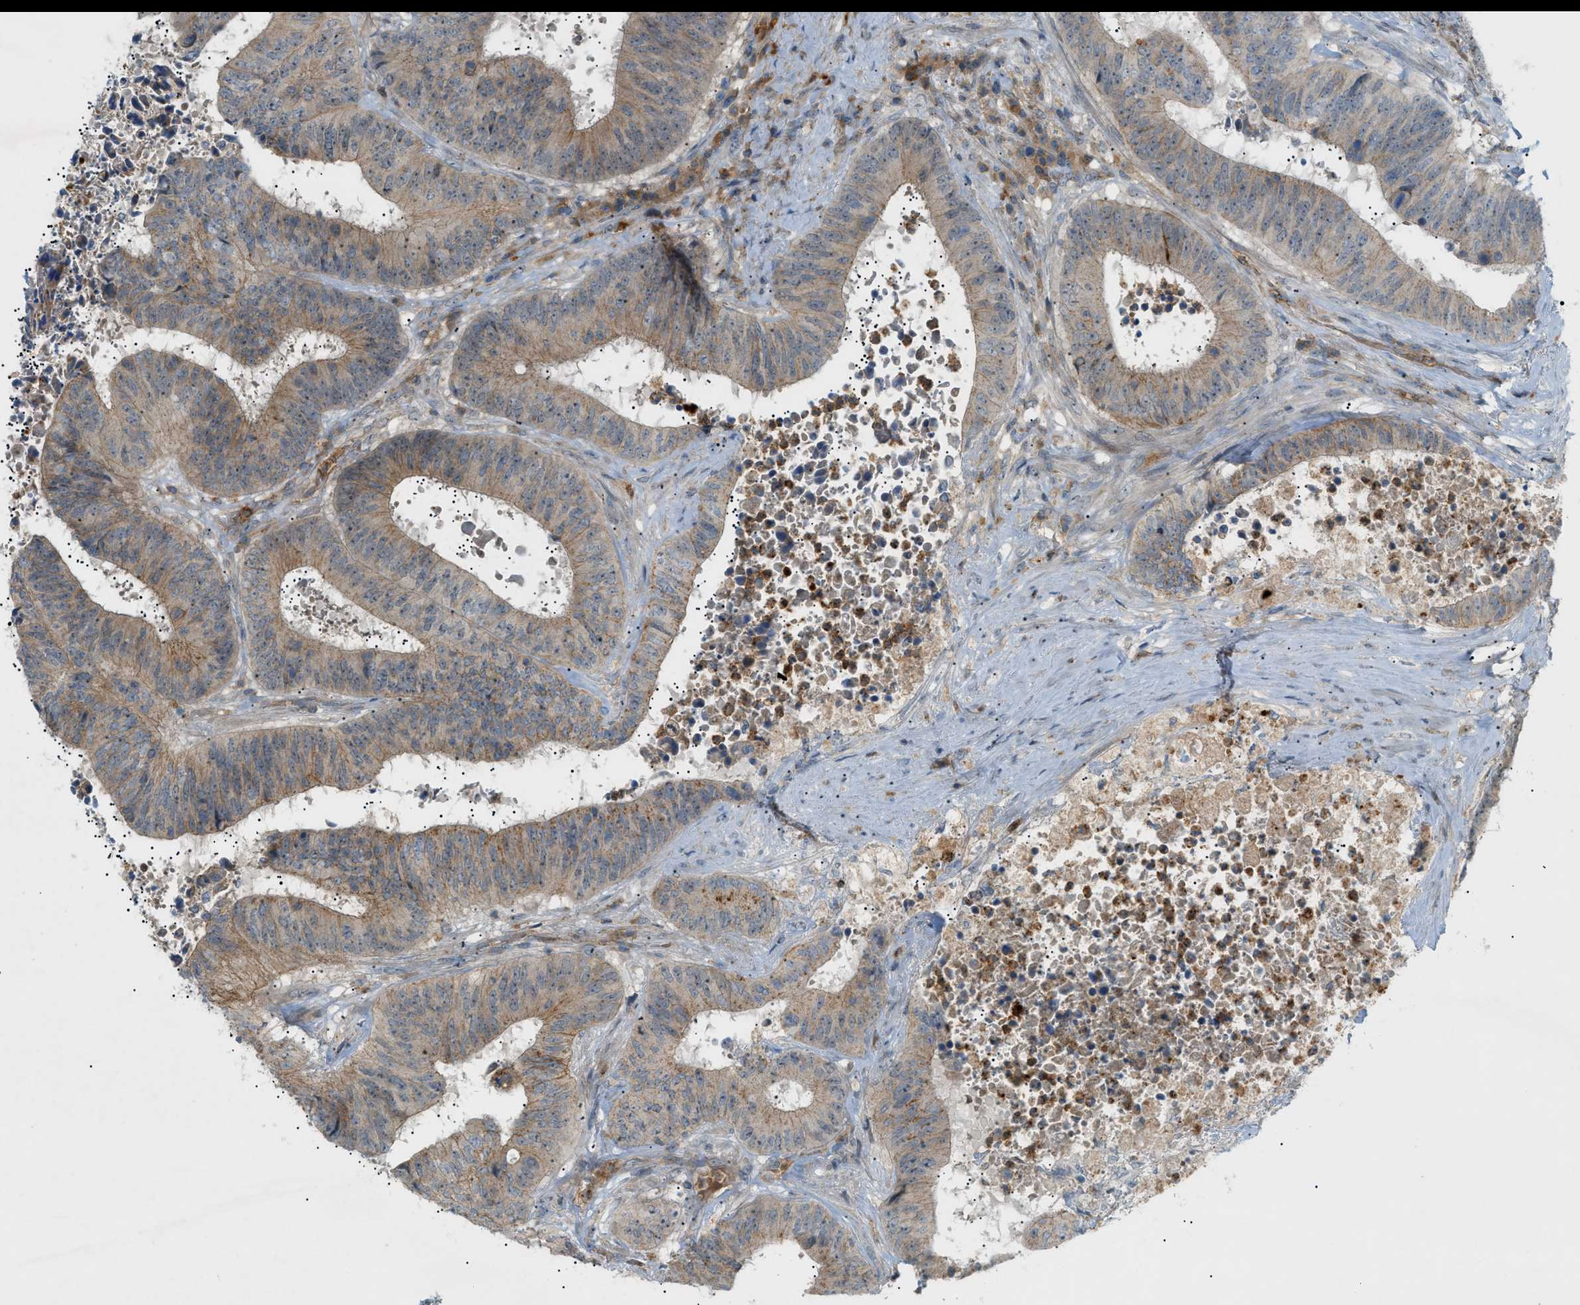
{"staining": {"intensity": "weak", "quantity": ">75%", "location": "cytoplasmic/membranous"}, "tissue": "colorectal cancer", "cell_type": "Tumor cells", "image_type": "cancer", "snomed": [{"axis": "morphology", "description": "Adenocarcinoma, NOS"}, {"axis": "topography", "description": "Rectum"}], "caption": "Brown immunohistochemical staining in human colorectal cancer (adenocarcinoma) demonstrates weak cytoplasmic/membranous staining in approximately >75% of tumor cells.", "gene": "GRK6", "patient": {"sex": "male", "age": 72}}